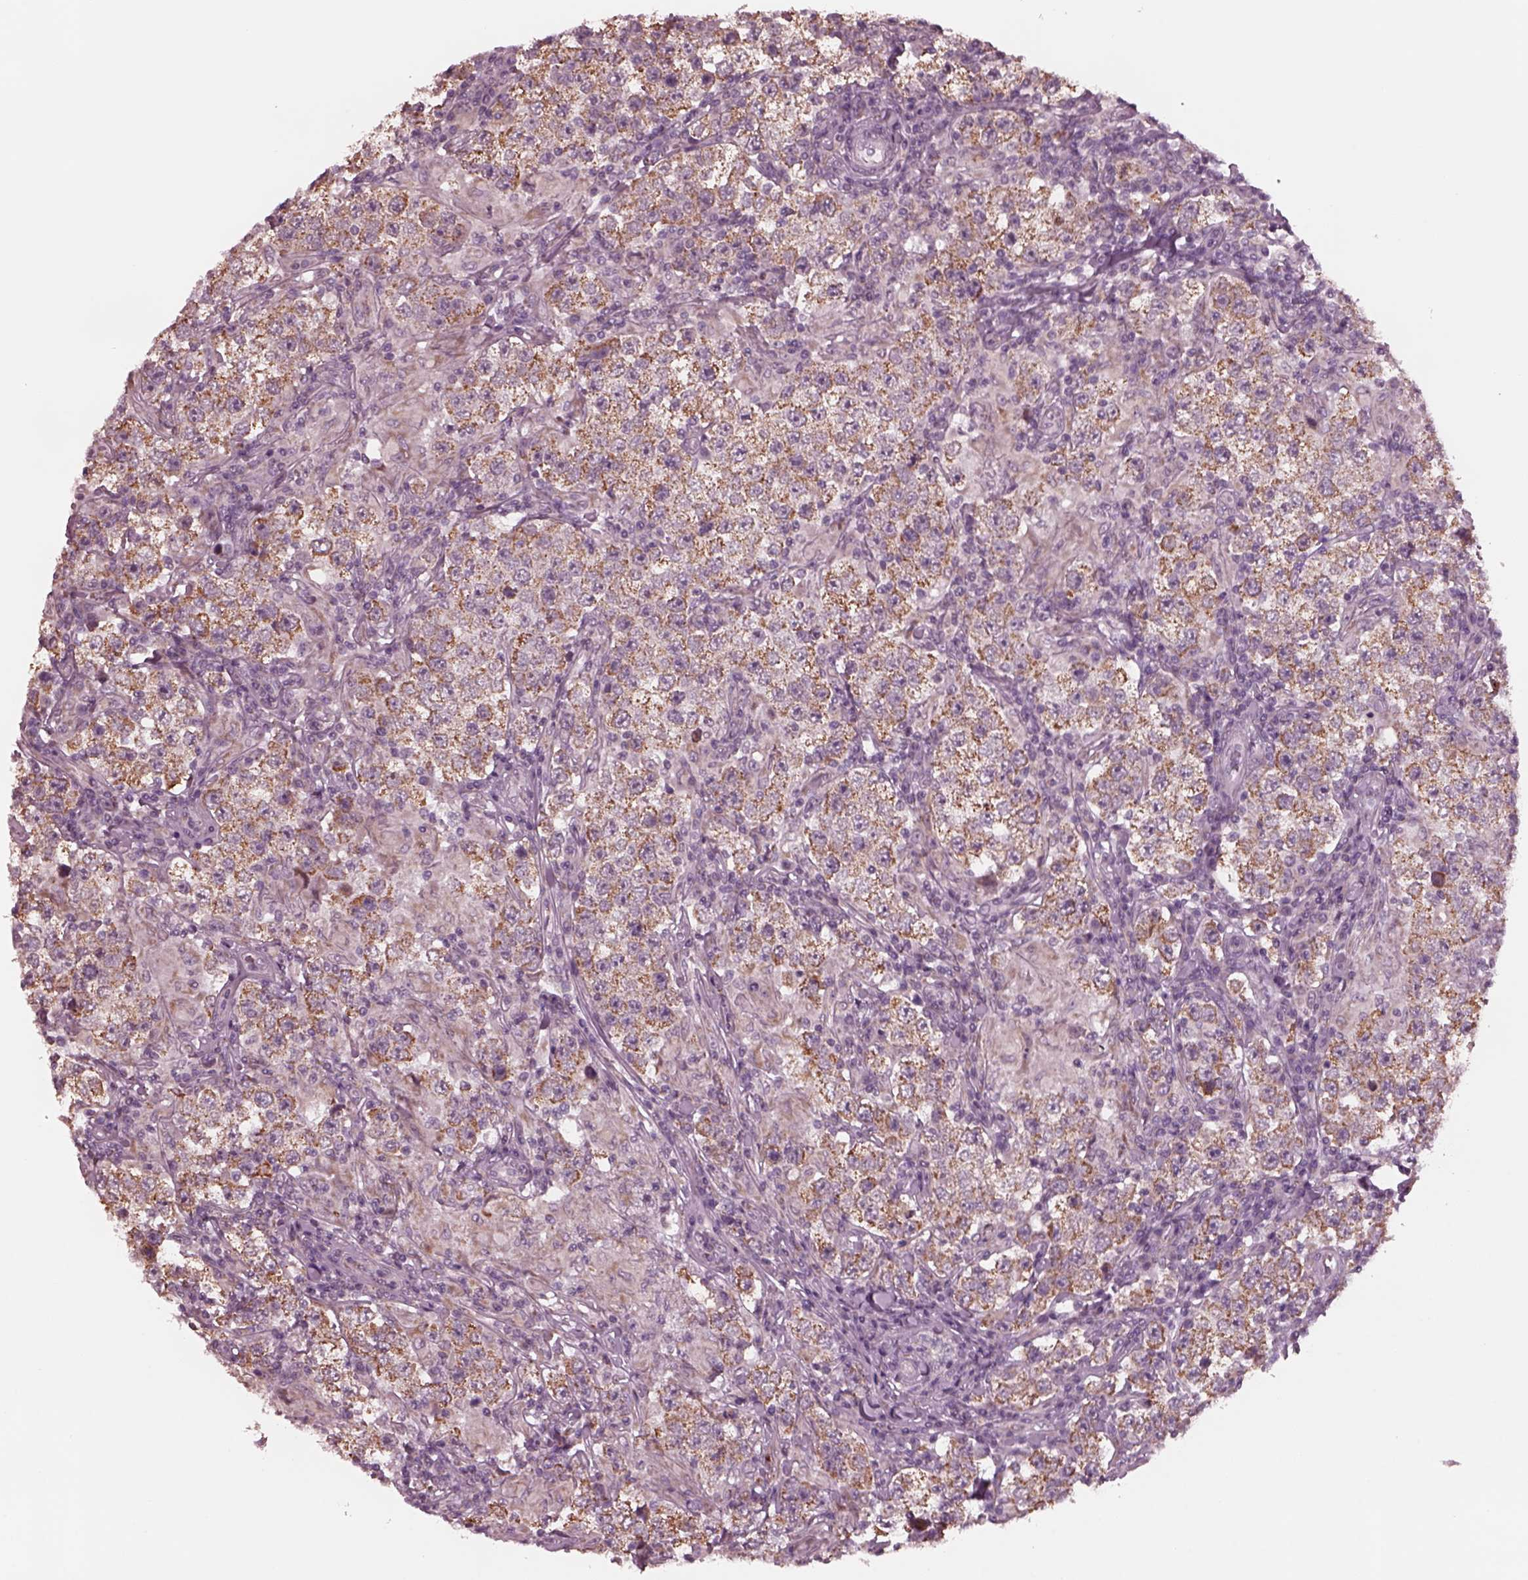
{"staining": {"intensity": "moderate", "quantity": "25%-75%", "location": "cytoplasmic/membranous"}, "tissue": "testis cancer", "cell_type": "Tumor cells", "image_type": "cancer", "snomed": [{"axis": "morphology", "description": "Seminoma, NOS"}, {"axis": "morphology", "description": "Carcinoma, Embryonal, NOS"}, {"axis": "topography", "description": "Testis"}], "caption": "An image showing moderate cytoplasmic/membranous positivity in approximately 25%-75% of tumor cells in seminoma (testis), as visualized by brown immunohistochemical staining.", "gene": "CELSR3", "patient": {"sex": "male", "age": 41}}